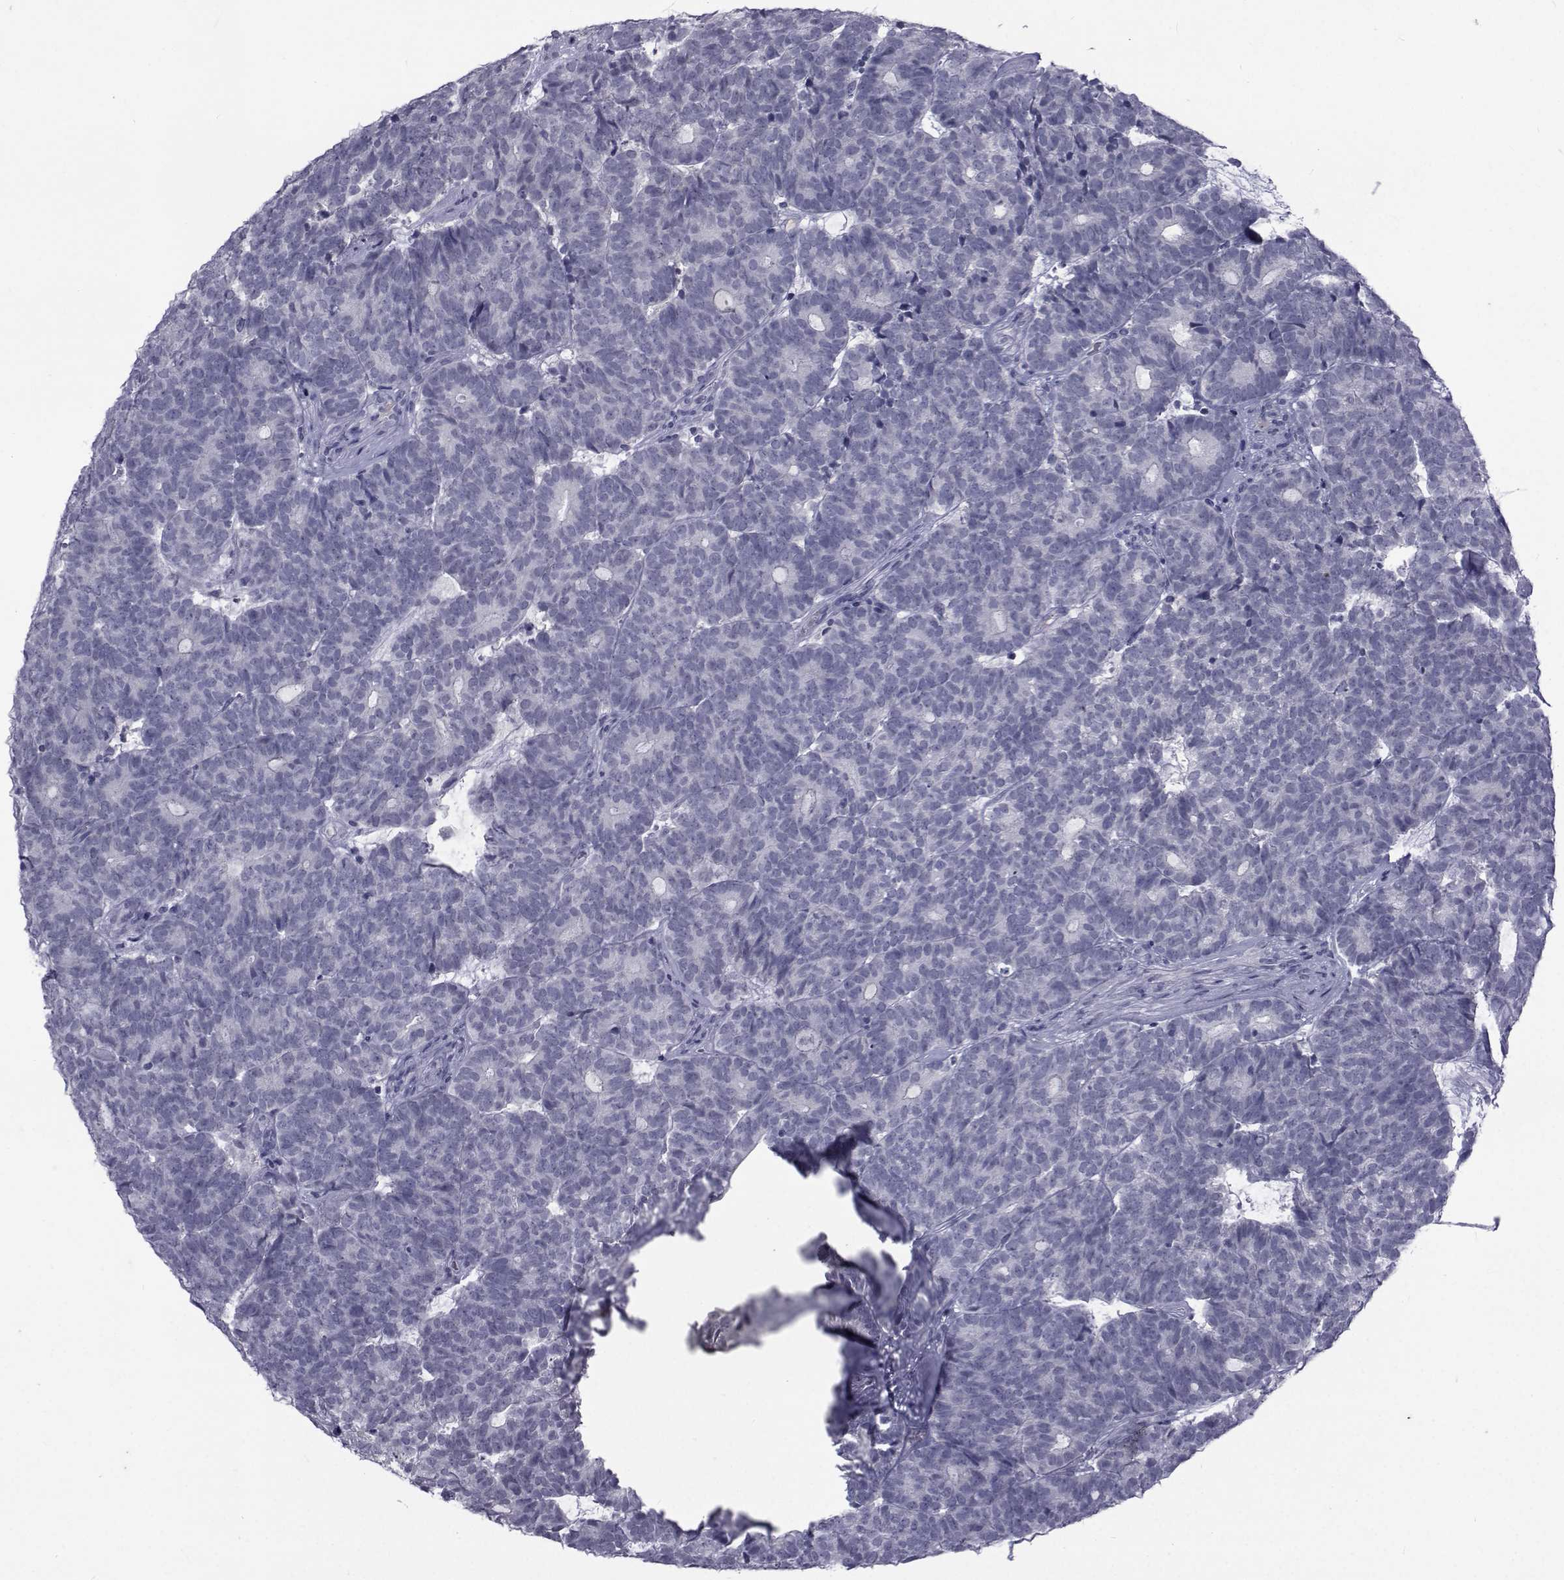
{"staining": {"intensity": "negative", "quantity": "none", "location": "none"}, "tissue": "head and neck cancer", "cell_type": "Tumor cells", "image_type": "cancer", "snomed": [{"axis": "morphology", "description": "Adenocarcinoma, NOS"}, {"axis": "topography", "description": "Head-Neck"}], "caption": "This is a photomicrograph of IHC staining of adenocarcinoma (head and neck), which shows no staining in tumor cells.", "gene": "PAX2", "patient": {"sex": "female", "age": 81}}